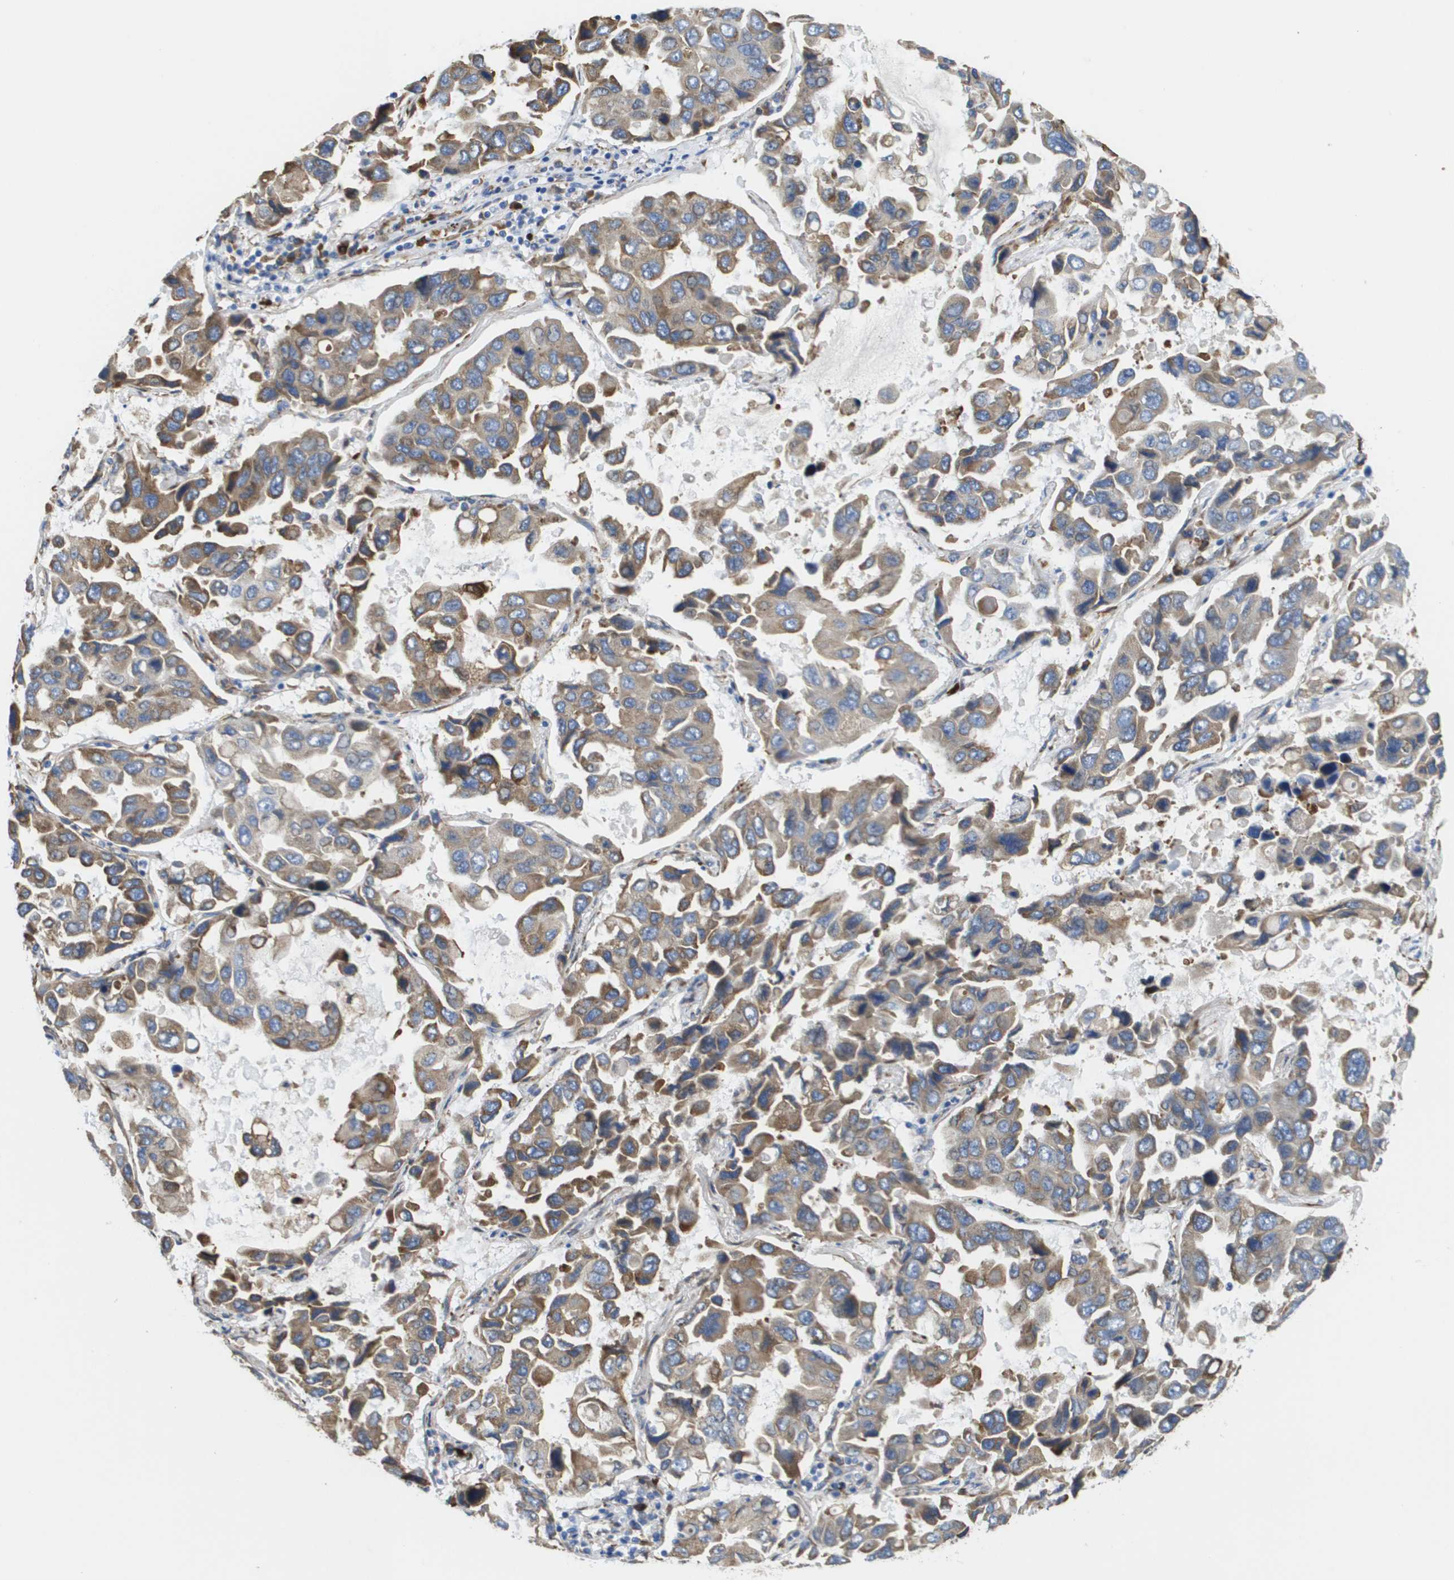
{"staining": {"intensity": "weak", "quantity": "25%-75%", "location": "cytoplasmic/membranous"}, "tissue": "lung cancer", "cell_type": "Tumor cells", "image_type": "cancer", "snomed": [{"axis": "morphology", "description": "Adenocarcinoma, NOS"}, {"axis": "topography", "description": "Lung"}], "caption": "A low amount of weak cytoplasmic/membranous staining is present in about 25%-75% of tumor cells in lung cancer (adenocarcinoma) tissue. (IHC, brightfield microscopy, high magnification).", "gene": "ST3GAL2", "patient": {"sex": "male", "age": 64}}